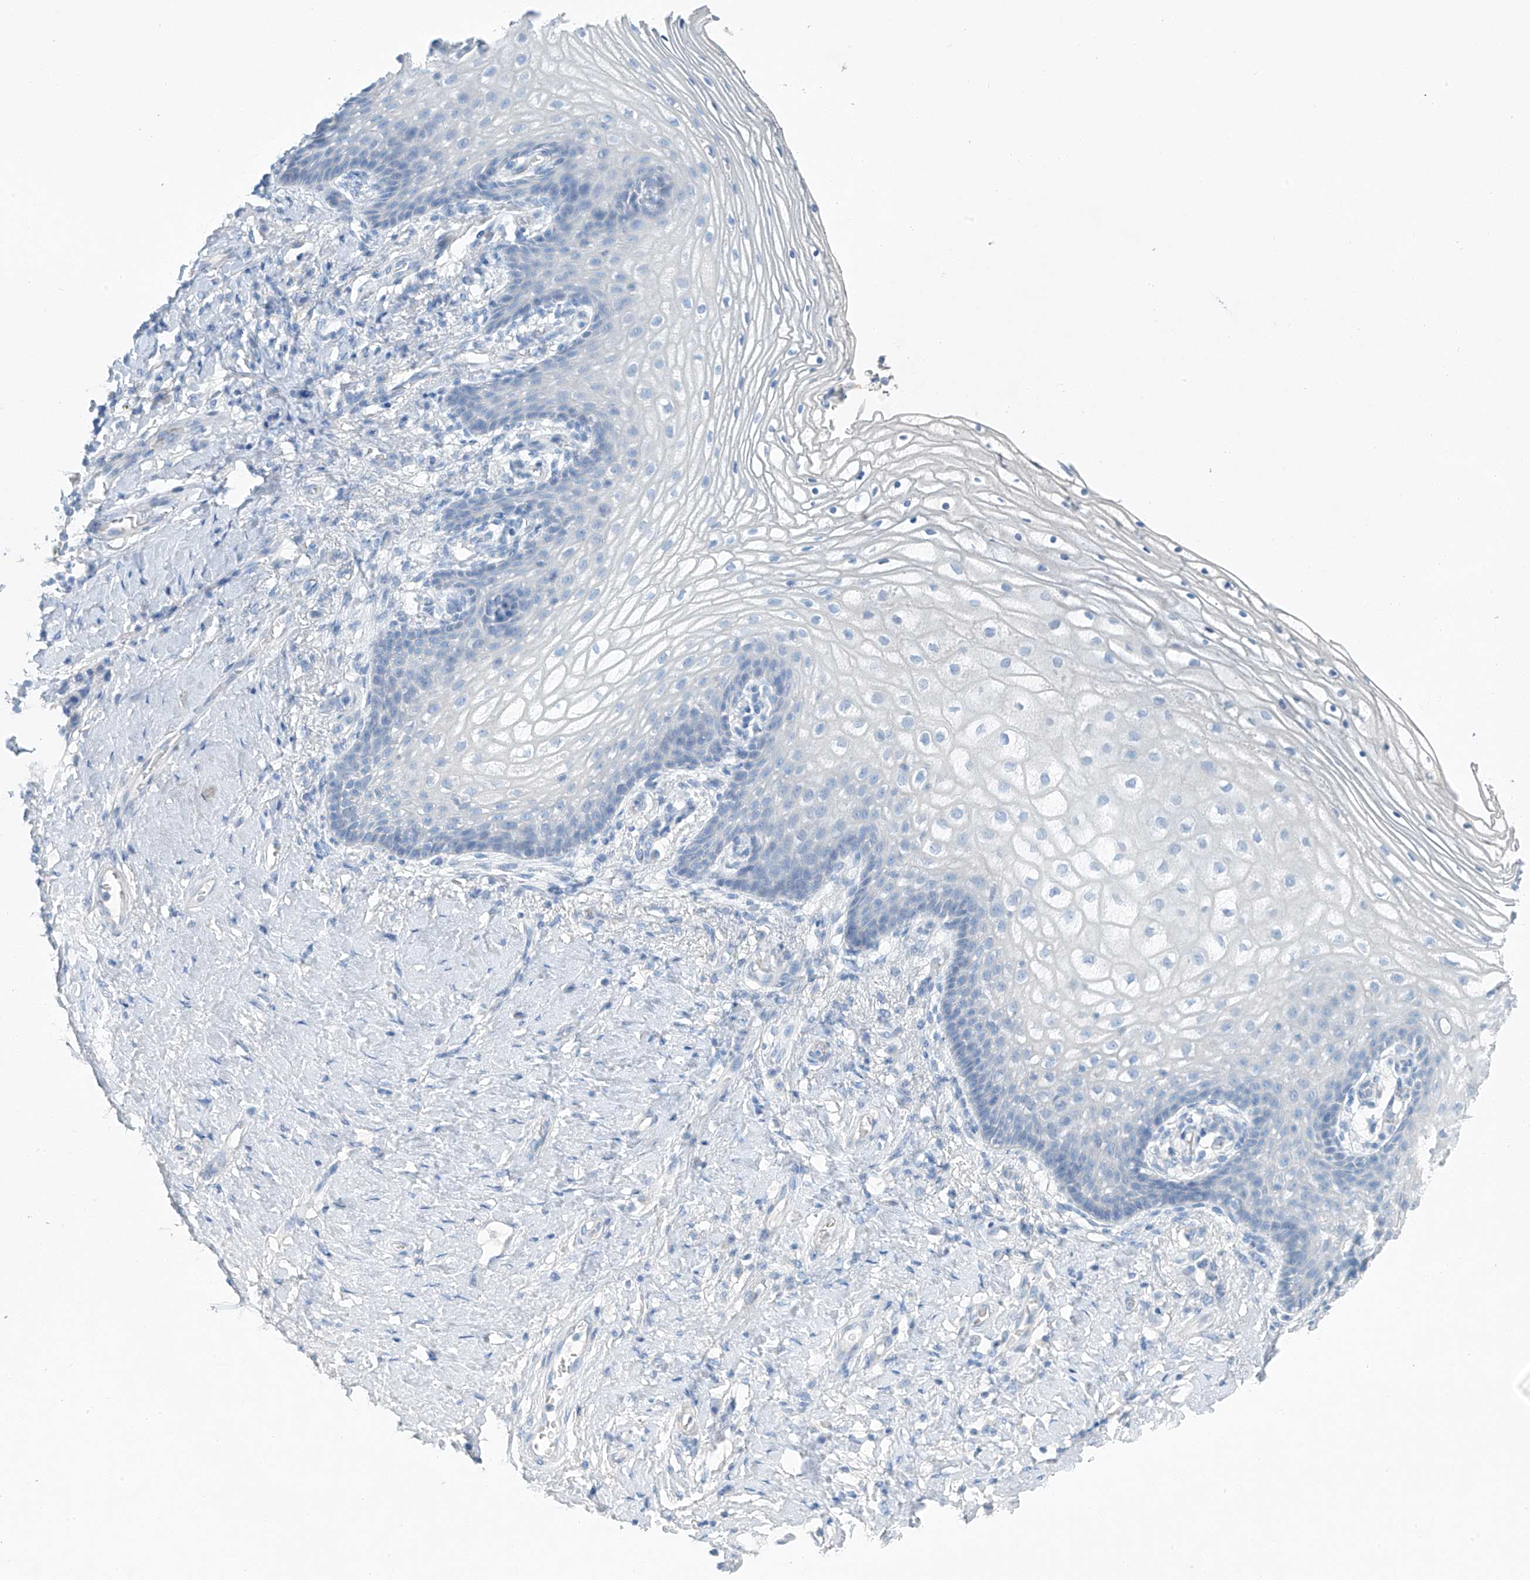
{"staining": {"intensity": "negative", "quantity": "none", "location": "none"}, "tissue": "vagina", "cell_type": "Squamous epithelial cells", "image_type": "normal", "snomed": [{"axis": "morphology", "description": "Normal tissue, NOS"}, {"axis": "topography", "description": "Vagina"}], "caption": "The histopathology image displays no staining of squamous epithelial cells in normal vagina.", "gene": "C1orf87", "patient": {"sex": "female", "age": 60}}